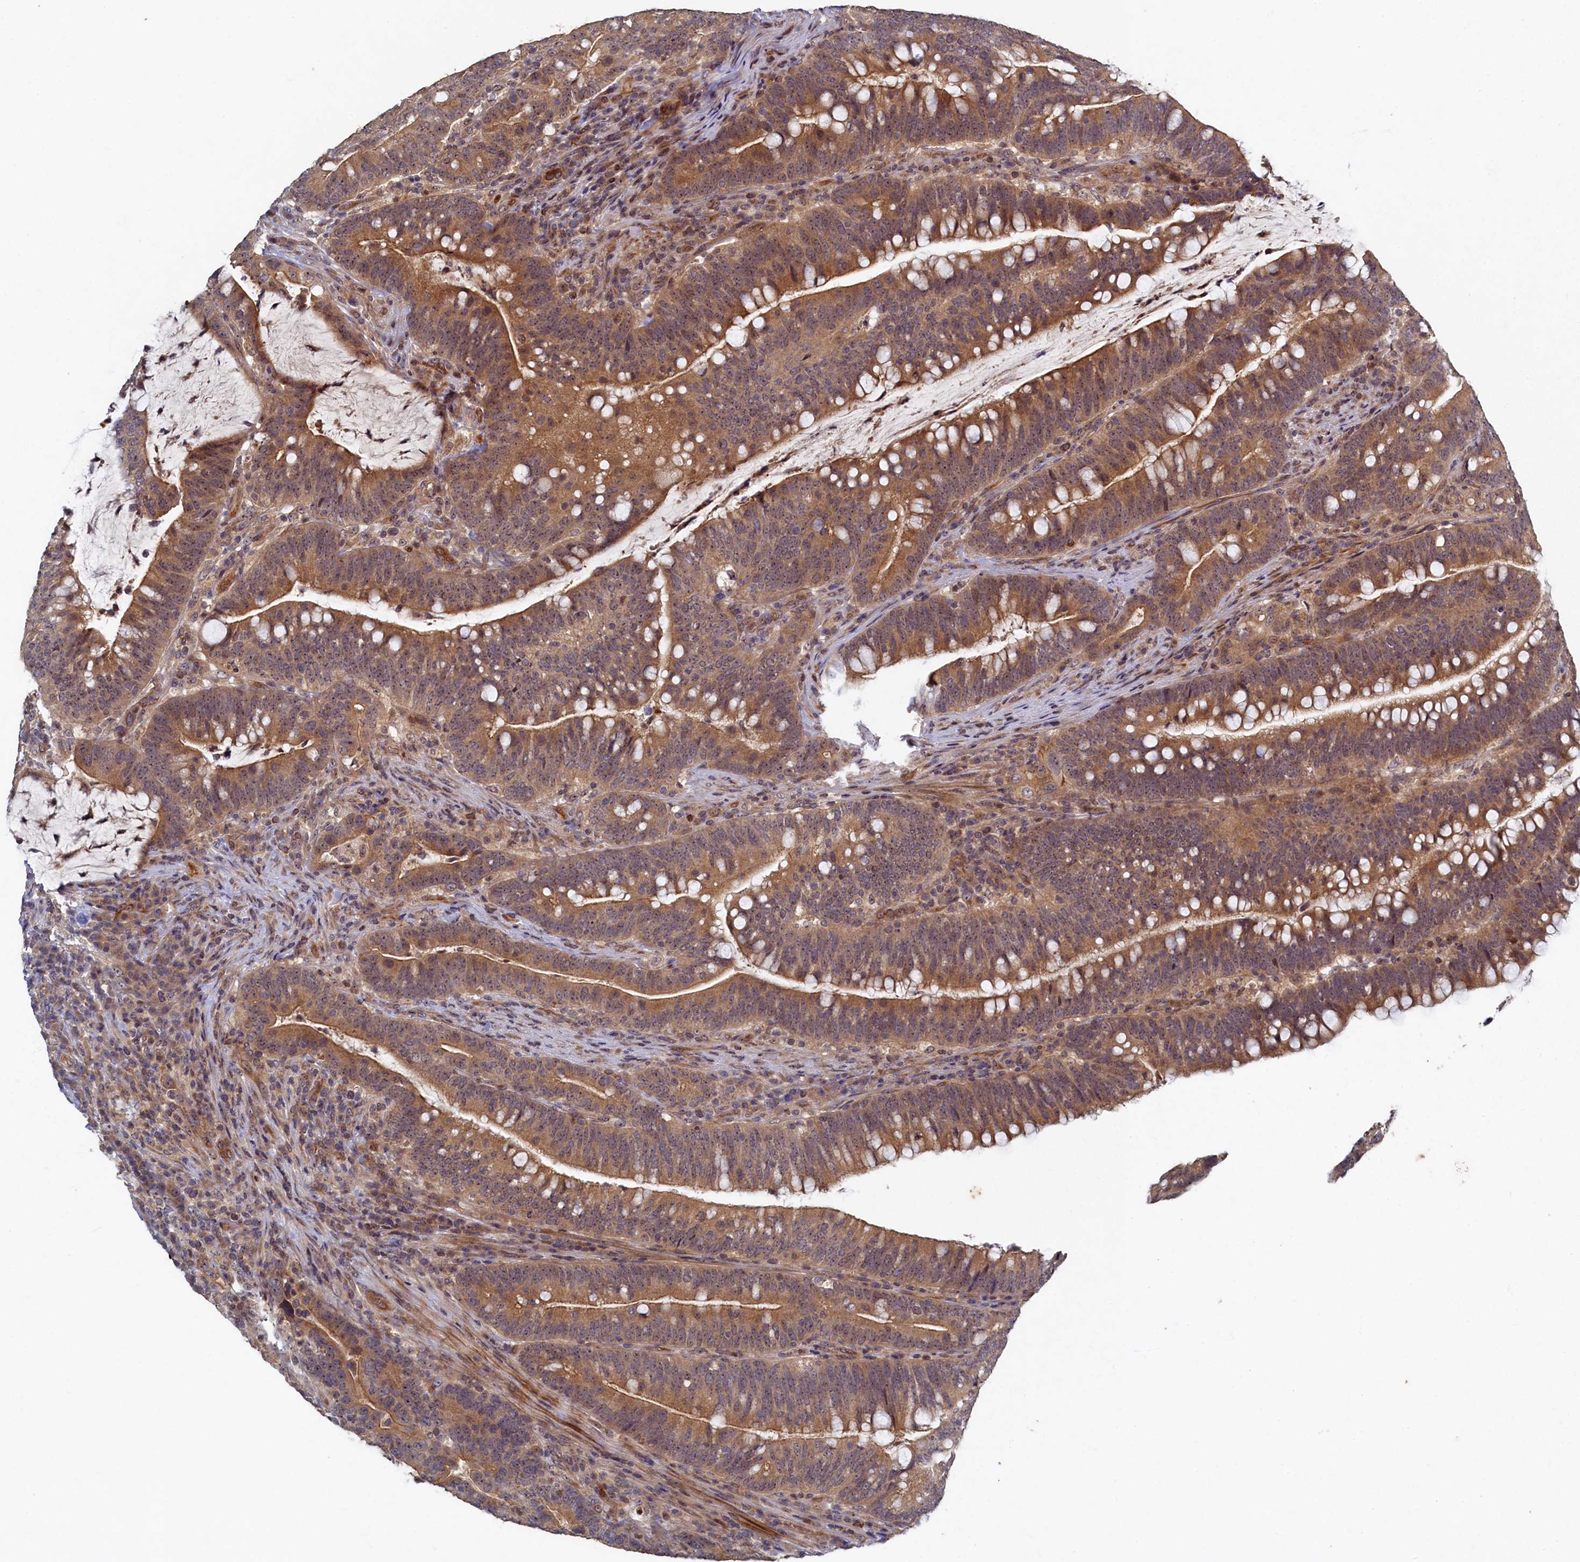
{"staining": {"intensity": "moderate", "quantity": ">75%", "location": "cytoplasmic/membranous"}, "tissue": "colorectal cancer", "cell_type": "Tumor cells", "image_type": "cancer", "snomed": [{"axis": "morphology", "description": "Adenocarcinoma, NOS"}, {"axis": "topography", "description": "Colon"}], "caption": "High-power microscopy captured an immunohistochemistry histopathology image of colorectal cancer (adenocarcinoma), revealing moderate cytoplasmic/membranous positivity in about >75% of tumor cells.", "gene": "CEP20", "patient": {"sex": "female", "age": 66}}